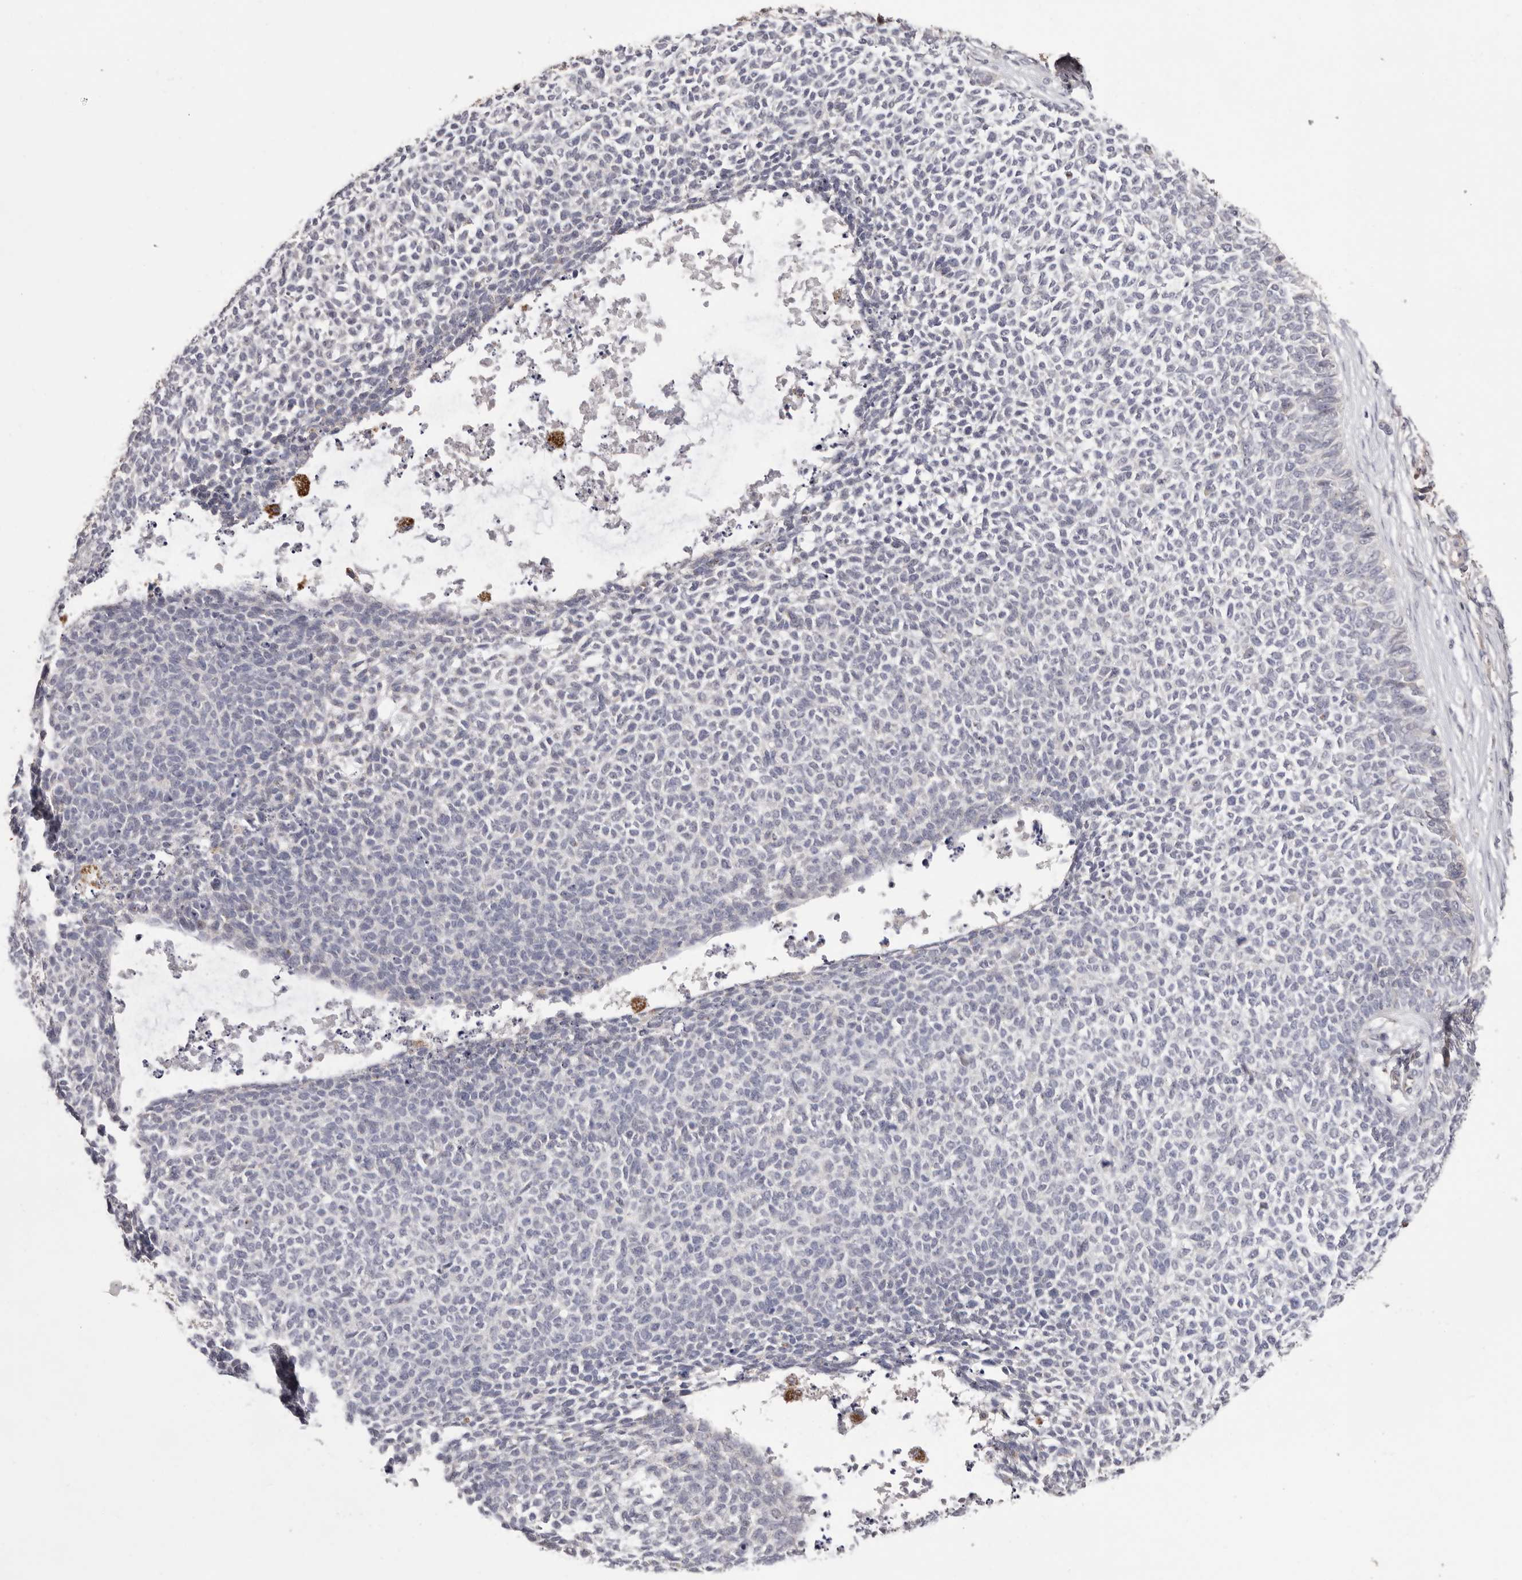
{"staining": {"intensity": "negative", "quantity": "none", "location": "none"}, "tissue": "skin cancer", "cell_type": "Tumor cells", "image_type": "cancer", "snomed": [{"axis": "morphology", "description": "Basal cell carcinoma"}, {"axis": "topography", "description": "Skin"}], "caption": "This image is of skin cancer (basal cell carcinoma) stained with IHC to label a protein in brown with the nuclei are counter-stained blue. There is no expression in tumor cells. The staining was performed using DAB to visualize the protein expression in brown, while the nuclei were stained in blue with hematoxylin (Magnification: 20x).", "gene": "MMACHC", "patient": {"sex": "female", "age": 84}}